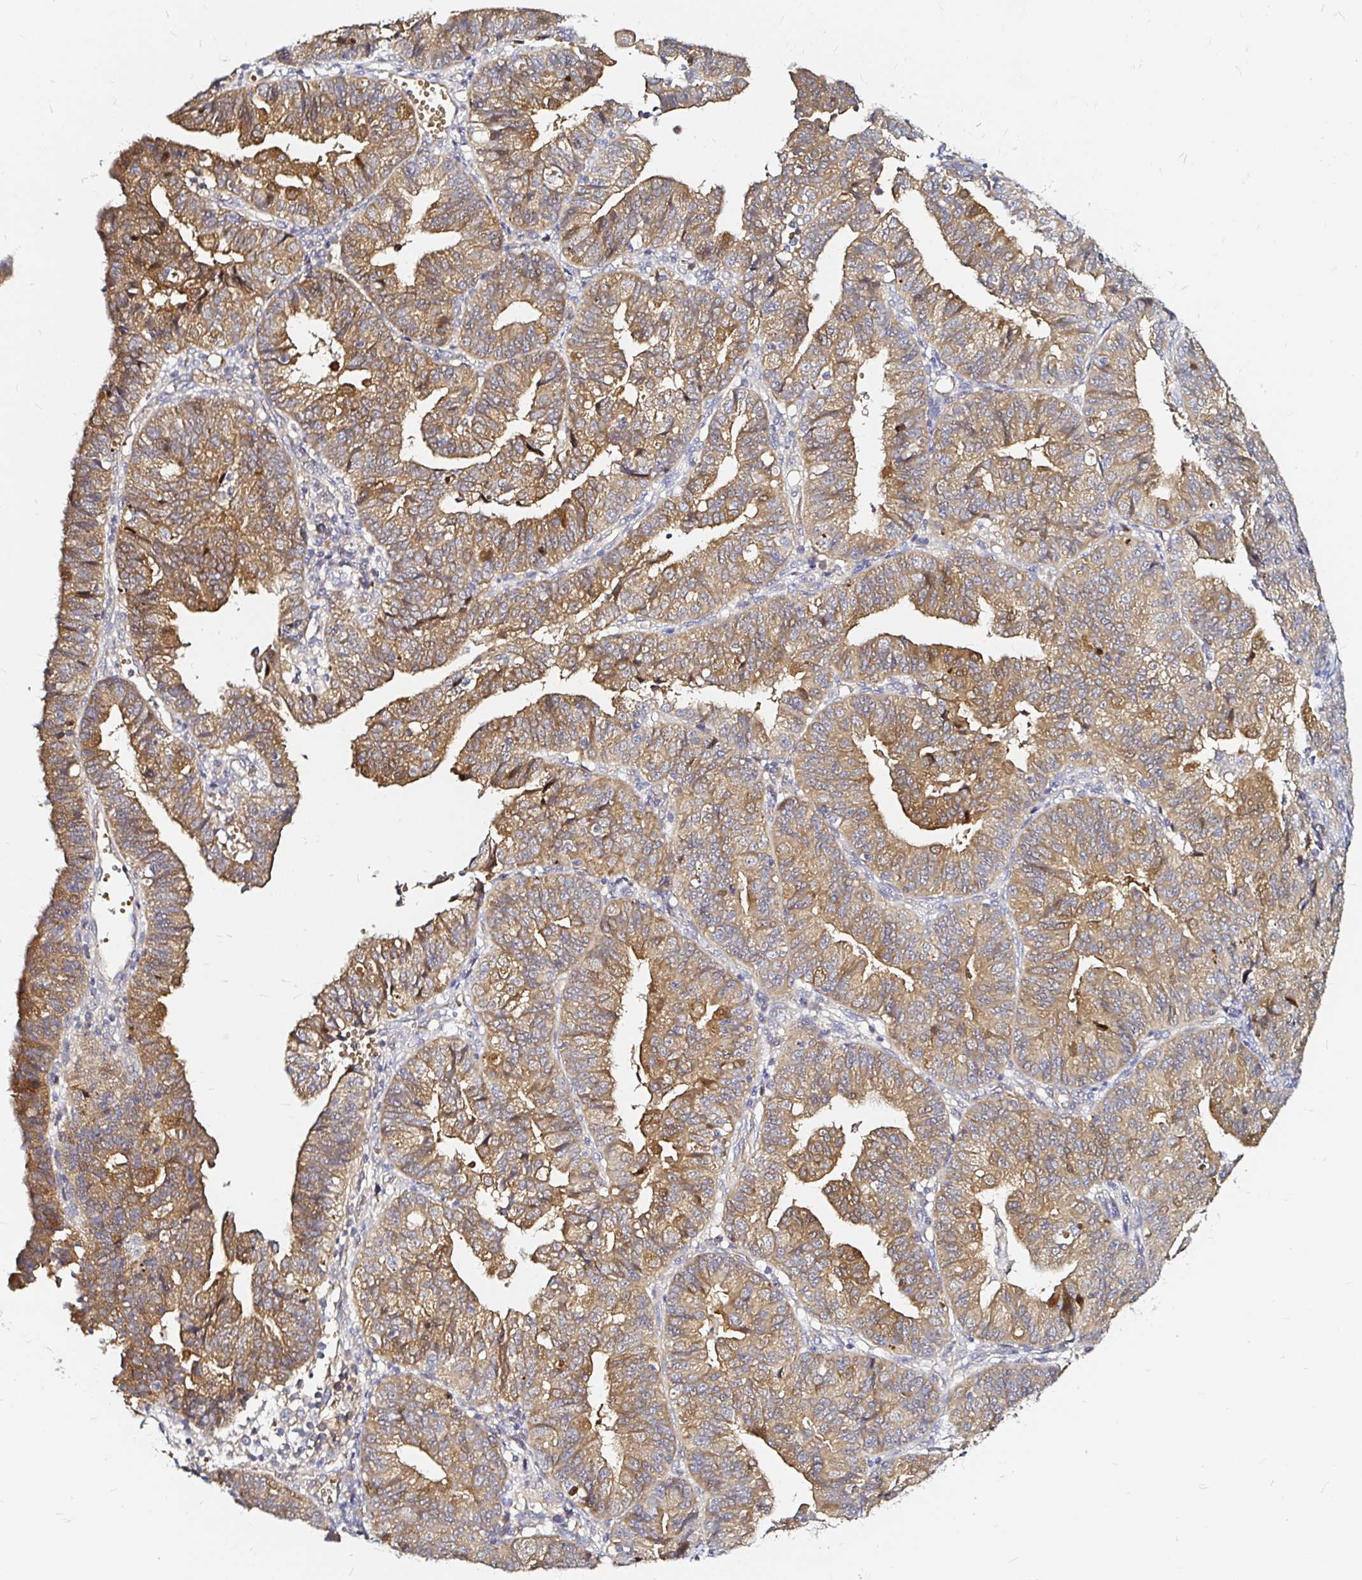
{"staining": {"intensity": "moderate", "quantity": ">75%", "location": "cytoplasmic/membranous"}, "tissue": "endometrial cancer", "cell_type": "Tumor cells", "image_type": "cancer", "snomed": [{"axis": "morphology", "description": "Adenocarcinoma, NOS"}, {"axis": "topography", "description": "Endometrium"}], "caption": "The photomicrograph reveals a brown stain indicating the presence of a protein in the cytoplasmic/membranous of tumor cells in adenocarcinoma (endometrial). (Brightfield microscopy of DAB IHC at high magnification).", "gene": "ARHGEF37", "patient": {"sex": "female", "age": 56}}